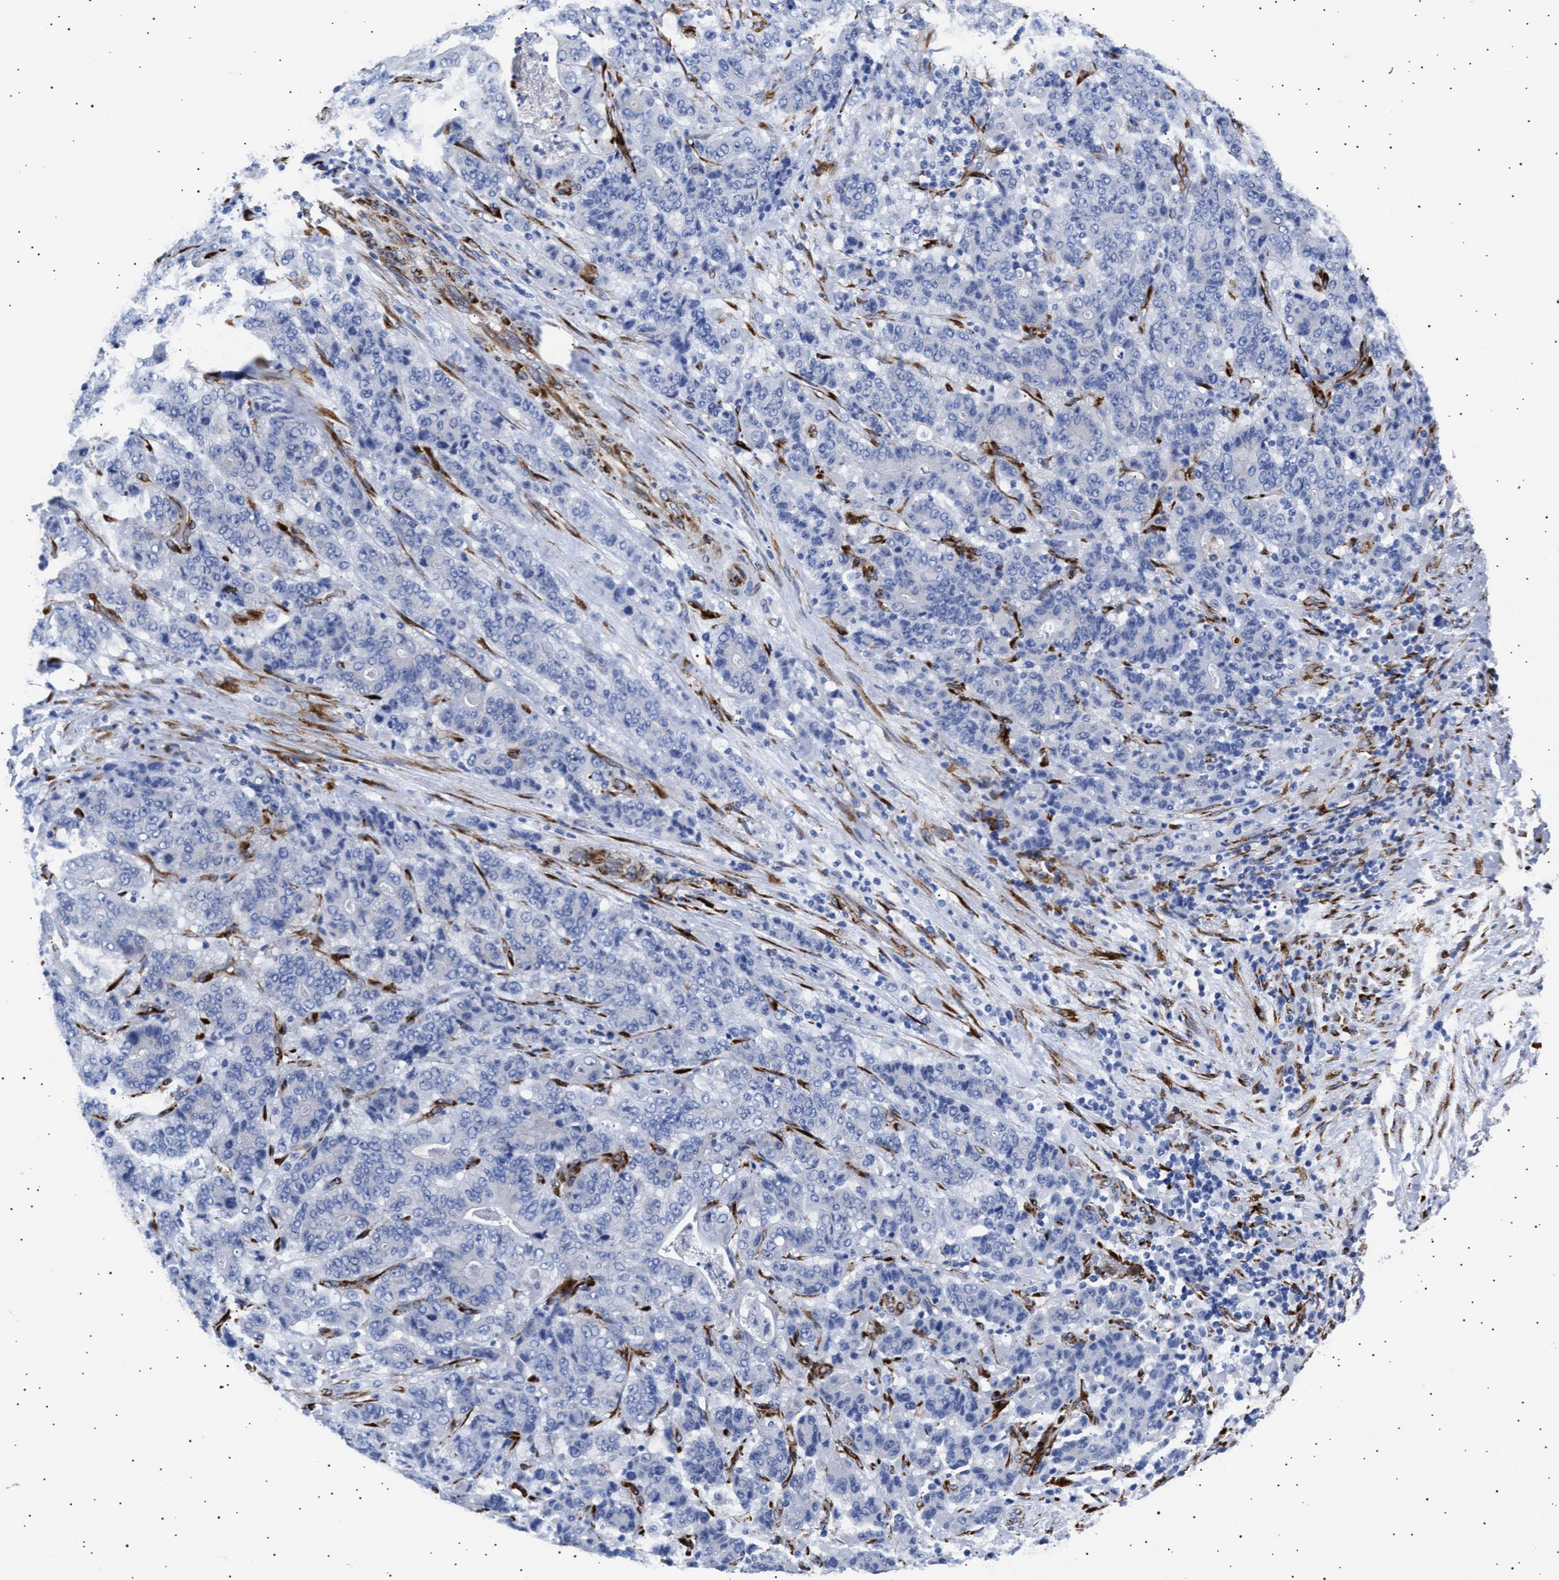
{"staining": {"intensity": "negative", "quantity": "none", "location": "none"}, "tissue": "stomach cancer", "cell_type": "Tumor cells", "image_type": "cancer", "snomed": [{"axis": "morphology", "description": "Adenocarcinoma, NOS"}, {"axis": "topography", "description": "Stomach"}], "caption": "DAB immunohistochemical staining of human stomach cancer displays no significant expression in tumor cells. Nuclei are stained in blue.", "gene": "HEMGN", "patient": {"sex": "female", "age": 73}}